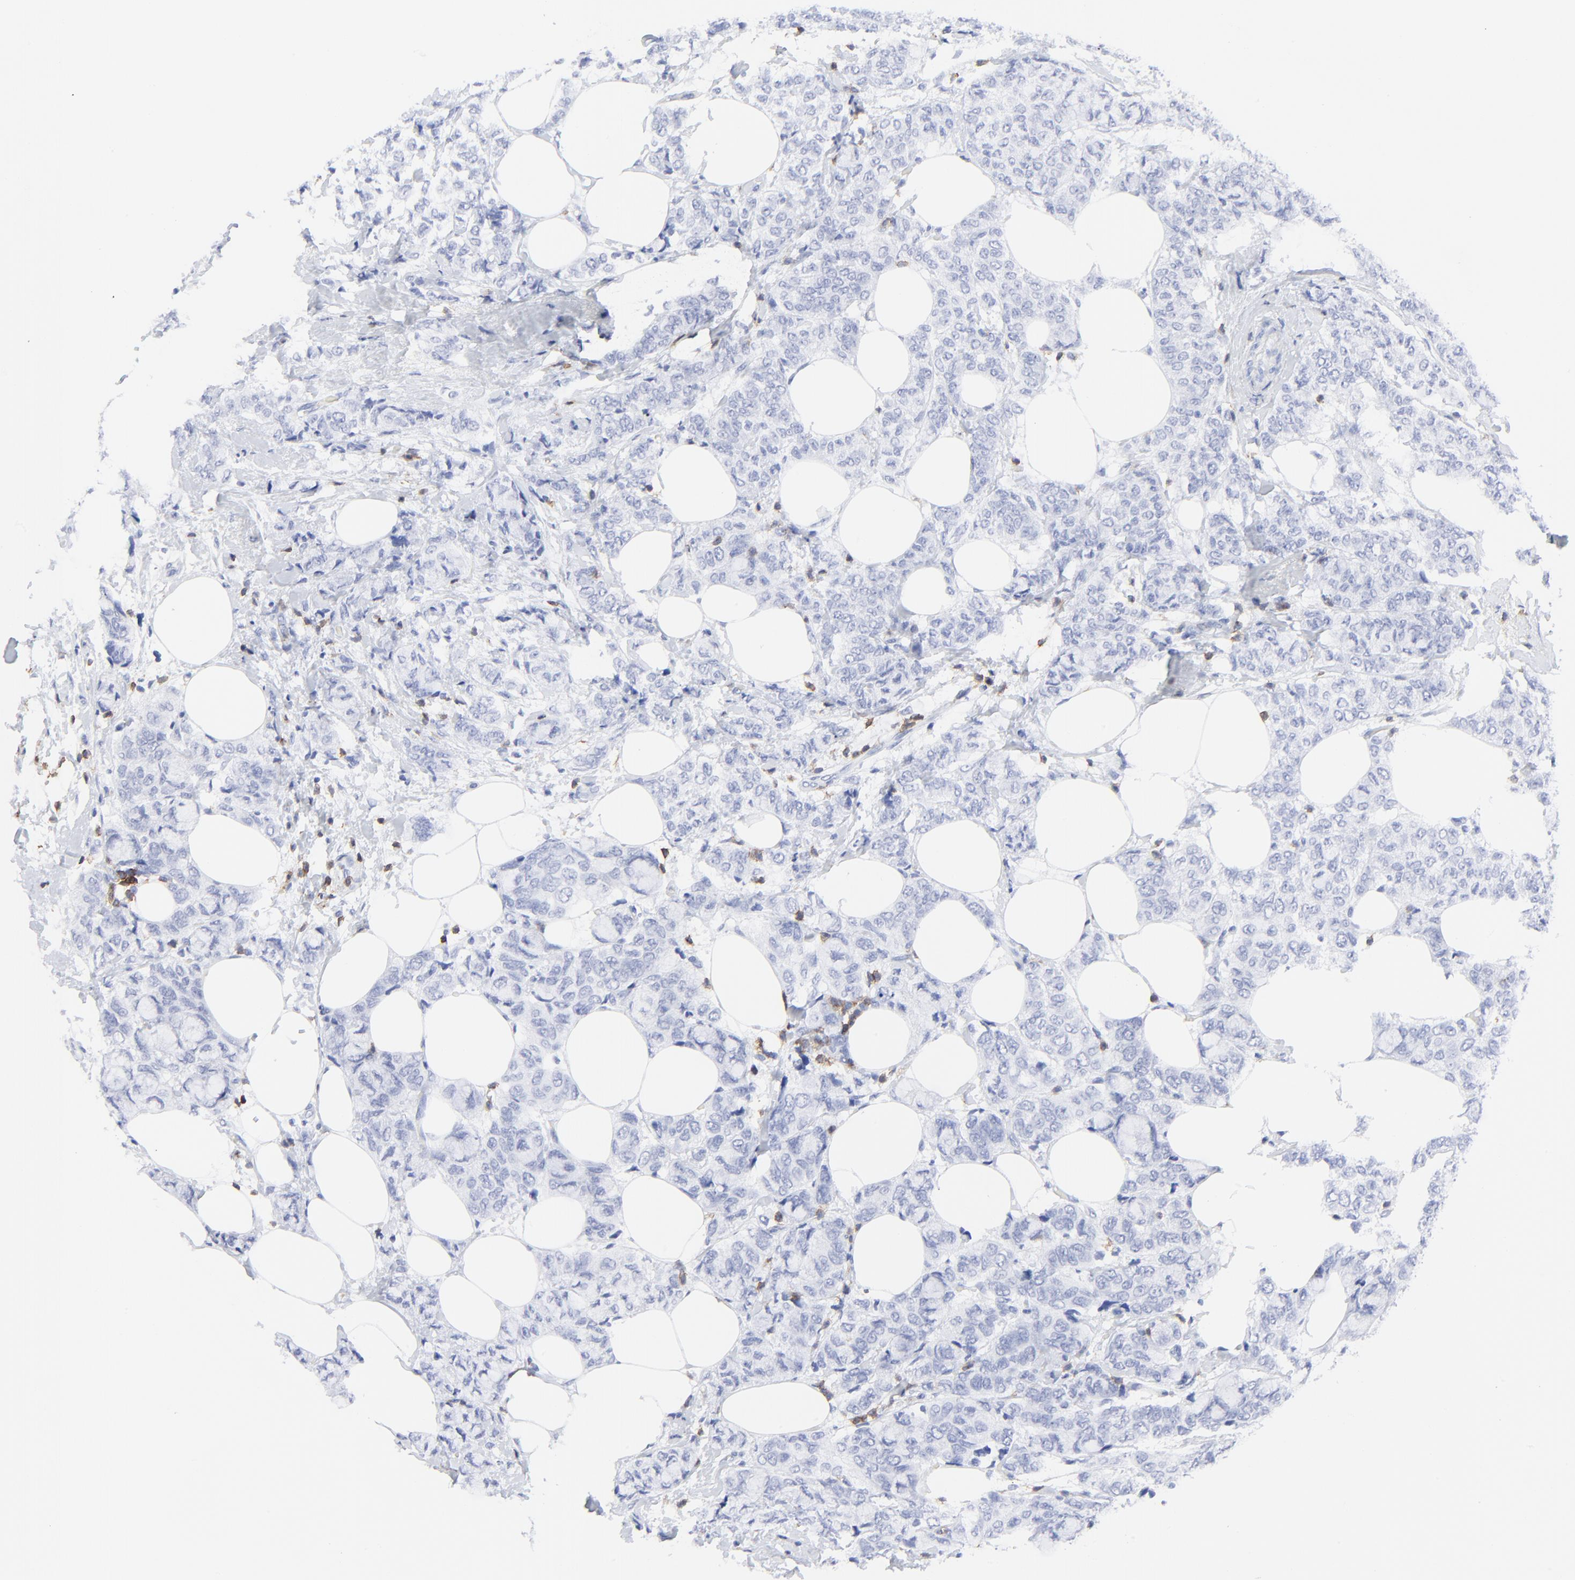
{"staining": {"intensity": "negative", "quantity": "none", "location": "none"}, "tissue": "breast cancer", "cell_type": "Tumor cells", "image_type": "cancer", "snomed": [{"axis": "morphology", "description": "Lobular carcinoma"}, {"axis": "topography", "description": "Breast"}], "caption": "Image shows no protein positivity in tumor cells of breast cancer (lobular carcinoma) tissue. The staining is performed using DAB brown chromogen with nuclei counter-stained in using hematoxylin.", "gene": "LCK", "patient": {"sex": "female", "age": 60}}